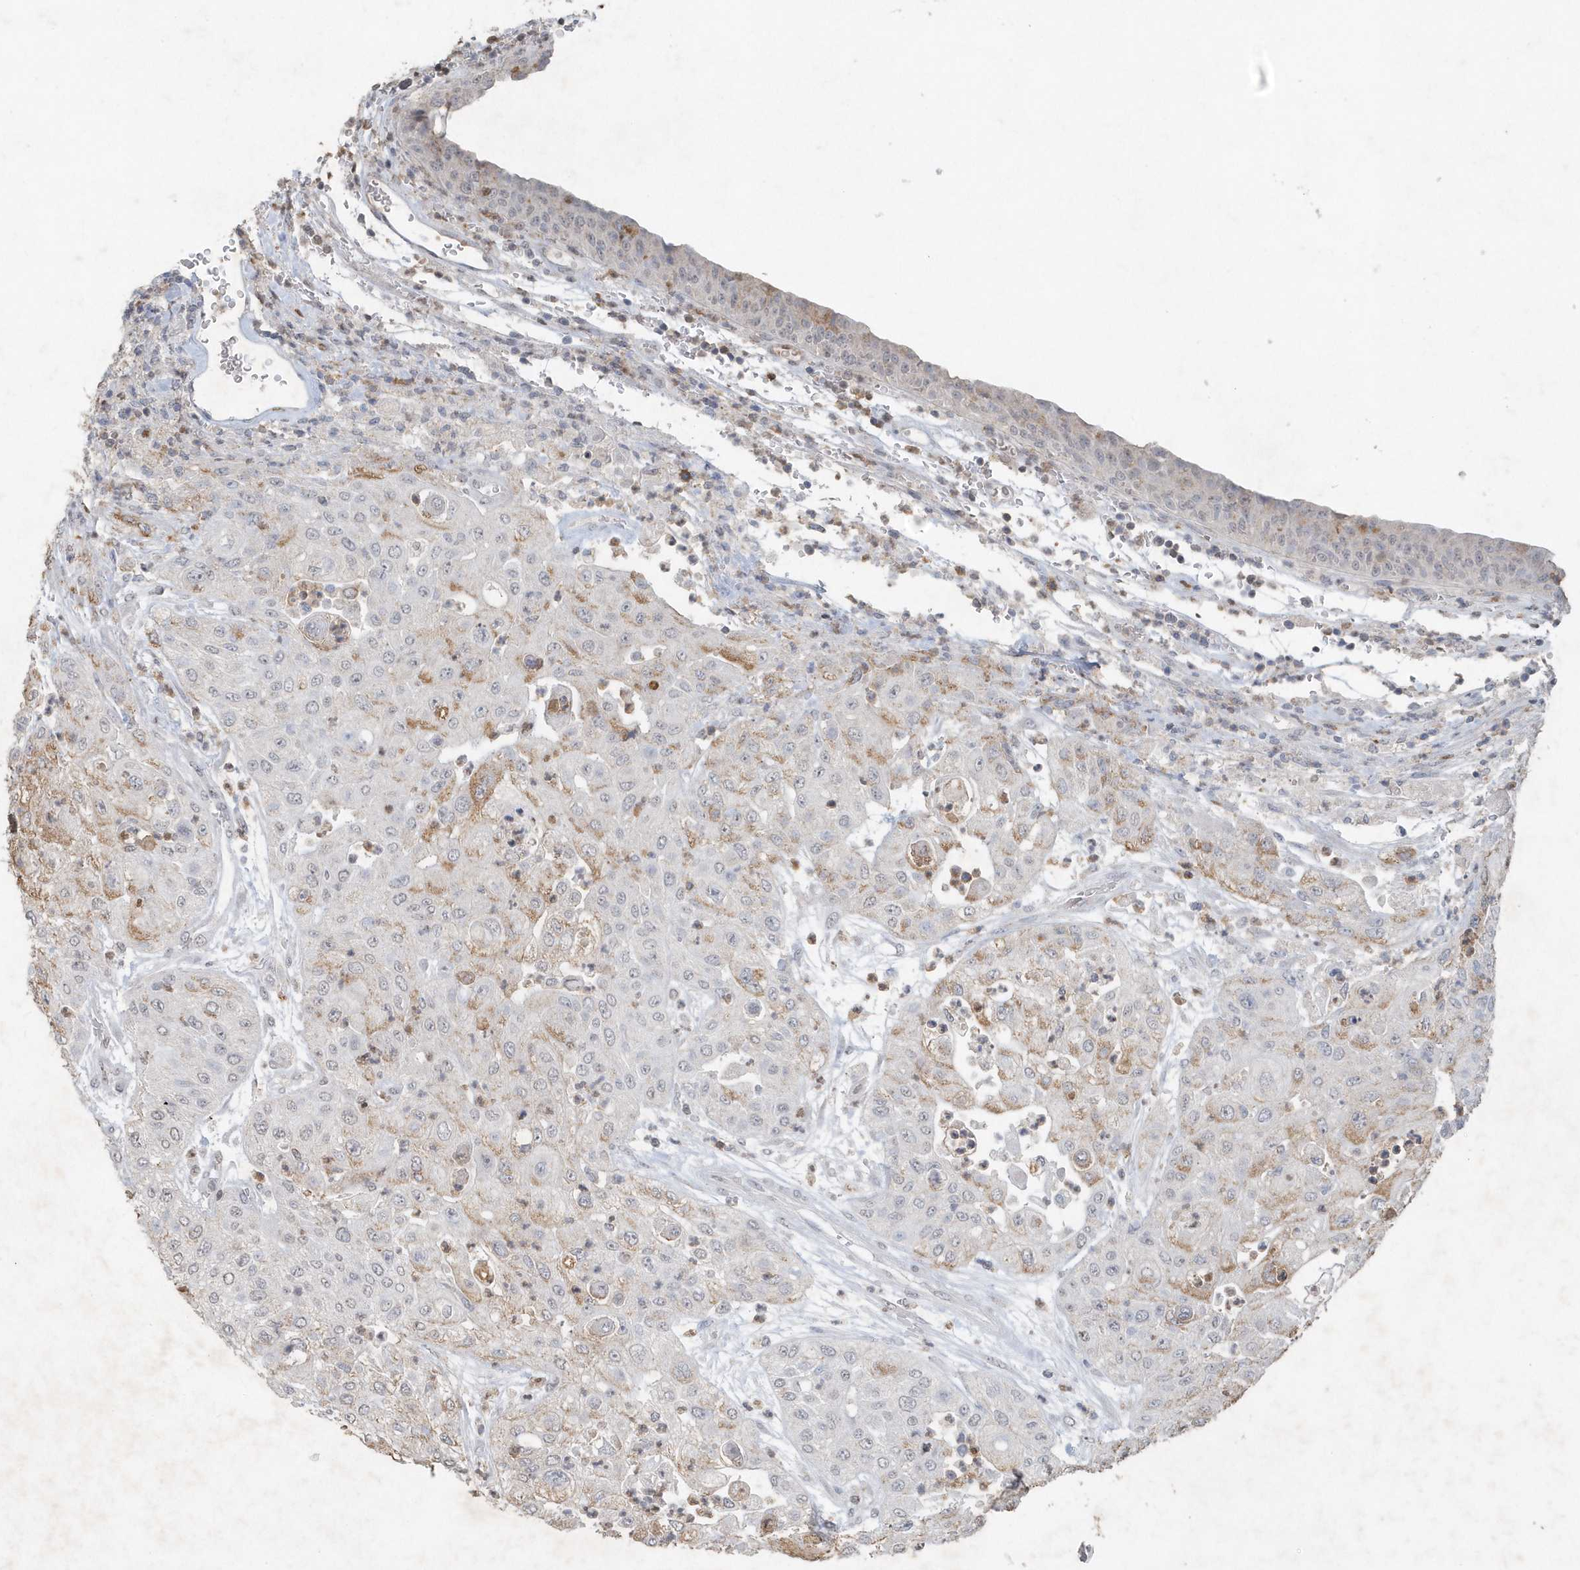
{"staining": {"intensity": "moderate", "quantity": "<25%", "location": "cytoplasmic/membranous"}, "tissue": "urothelial cancer", "cell_type": "Tumor cells", "image_type": "cancer", "snomed": [{"axis": "morphology", "description": "Urothelial carcinoma, High grade"}, {"axis": "topography", "description": "Urinary bladder"}], "caption": "IHC of high-grade urothelial carcinoma reveals low levels of moderate cytoplasmic/membranous staining in about <25% of tumor cells.", "gene": "PDCD1", "patient": {"sex": "female", "age": 79}}